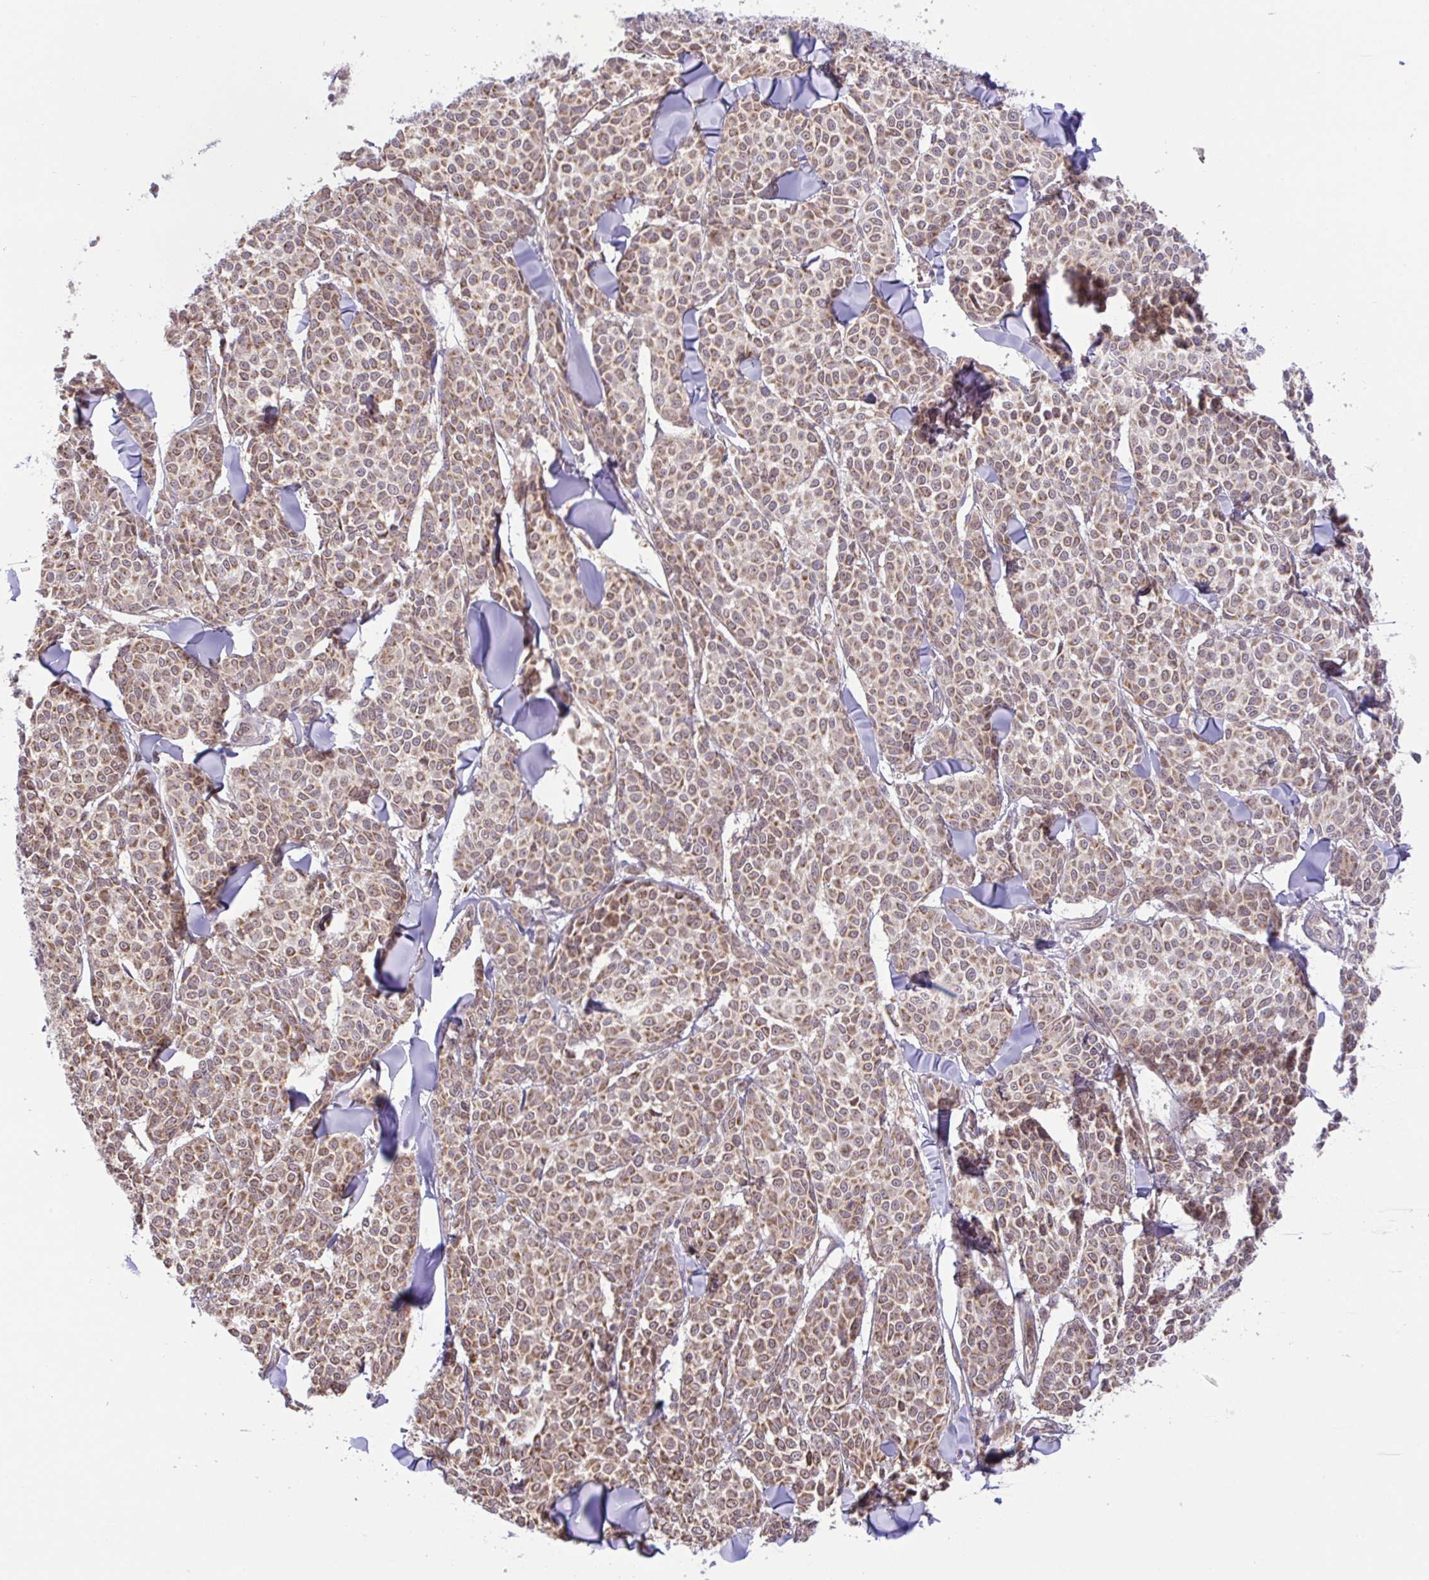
{"staining": {"intensity": "moderate", "quantity": ">75%", "location": "cytoplasmic/membranous"}, "tissue": "melanoma", "cell_type": "Tumor cells", "image_type": "cancer", "snomed": [{"axis": "morphology", "description": "Malignant melanoma, NOS"}, {"axis": "topography", "description": "Skin"}], "caption": "The photomicrograph displays staining of melanoma, revealing moderate cytoplasmic/membranous protein staining (brown color) within tumor cells.", "gene": "DLEU7", "patient": {"sex": "male", "age": 46}}